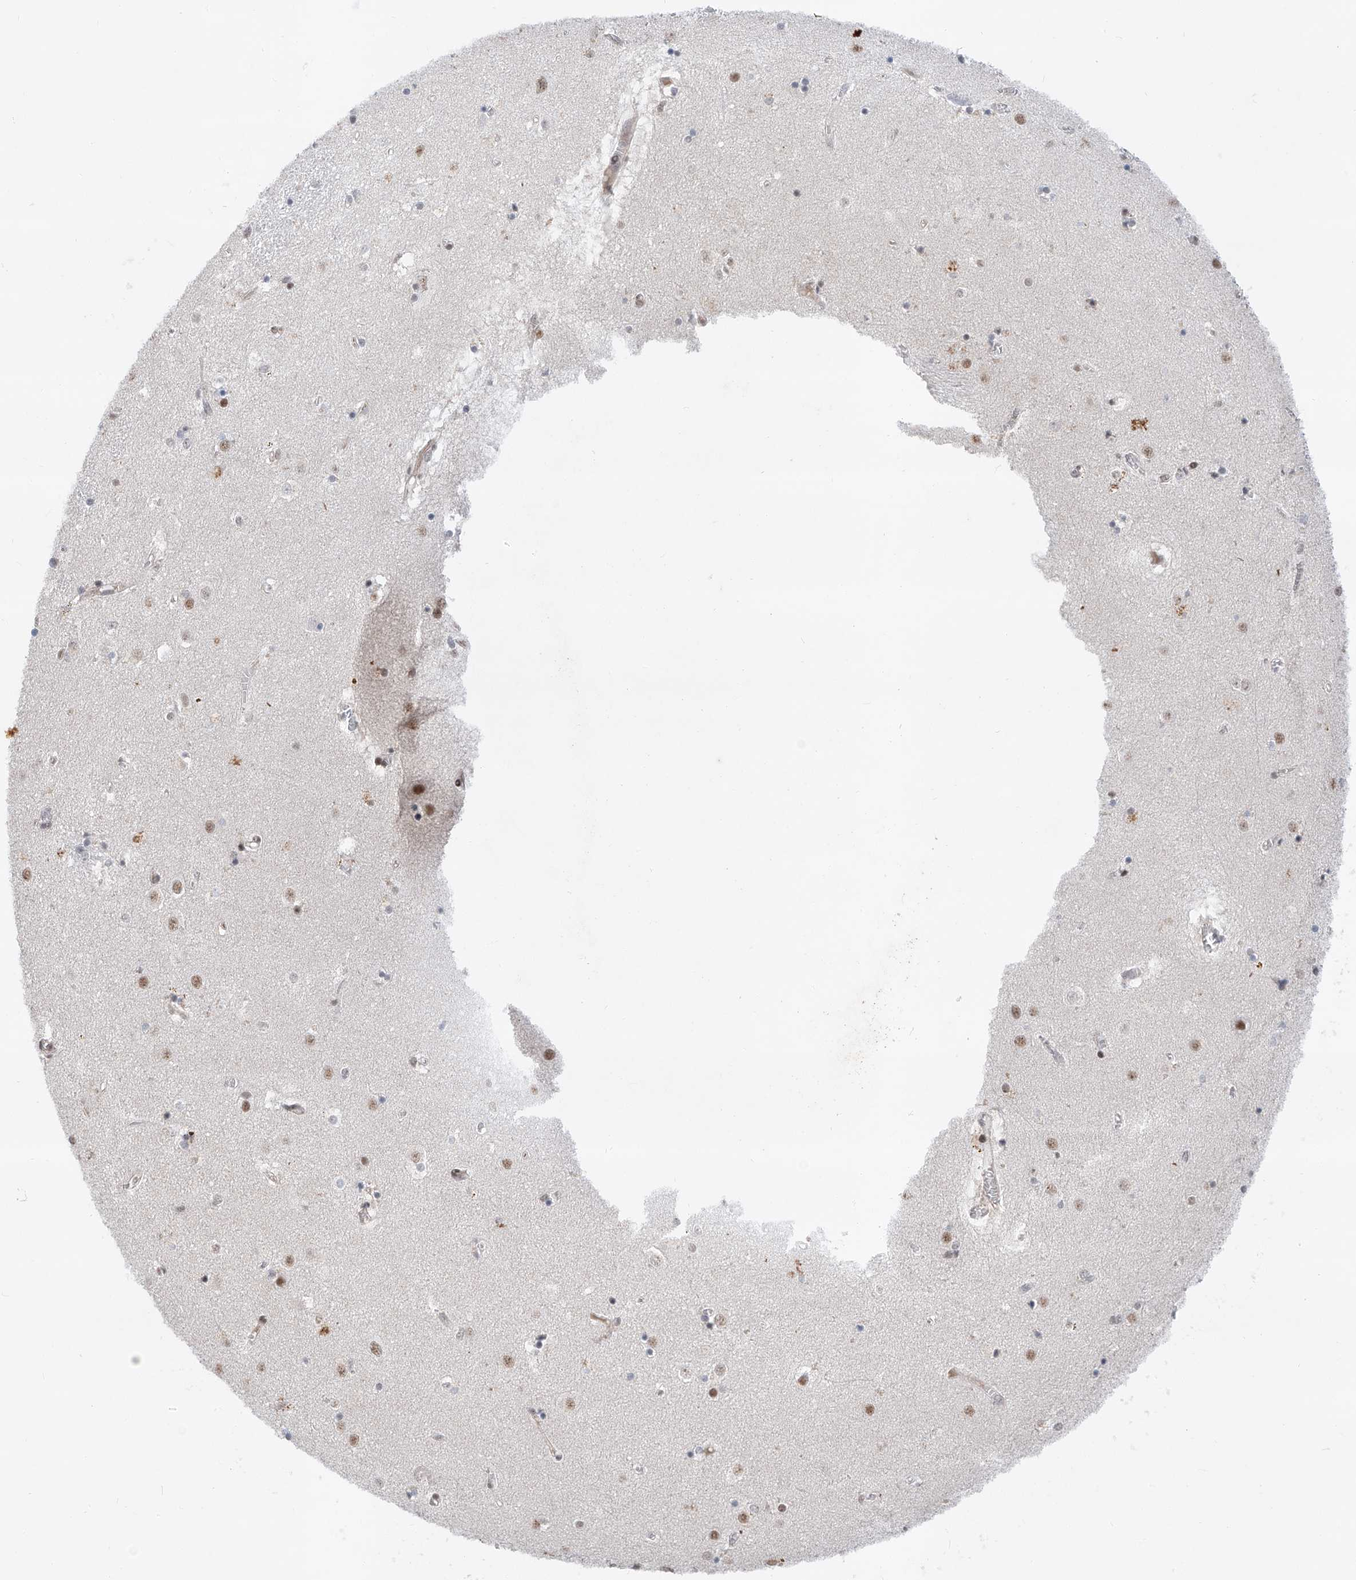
{"staining": {"intensity": "moderate", "quantity": "<25%", "location": "nuclear"}, "tissue": "caudate", "cell_type": "Glial cells", "image_type": "normal", "snomed": [{"axis": "morphology", "description": "Normal tissue, NOS"}, {"axis": "topography", "description": "Lateral ventricle wall"}], "caption": "Protein staining of normal caudate reveals moderate nuclear expression in approximately <25% of glial cells.", "gene": "SNRNP200", "patient": {"sex": "male", "age": 70}}